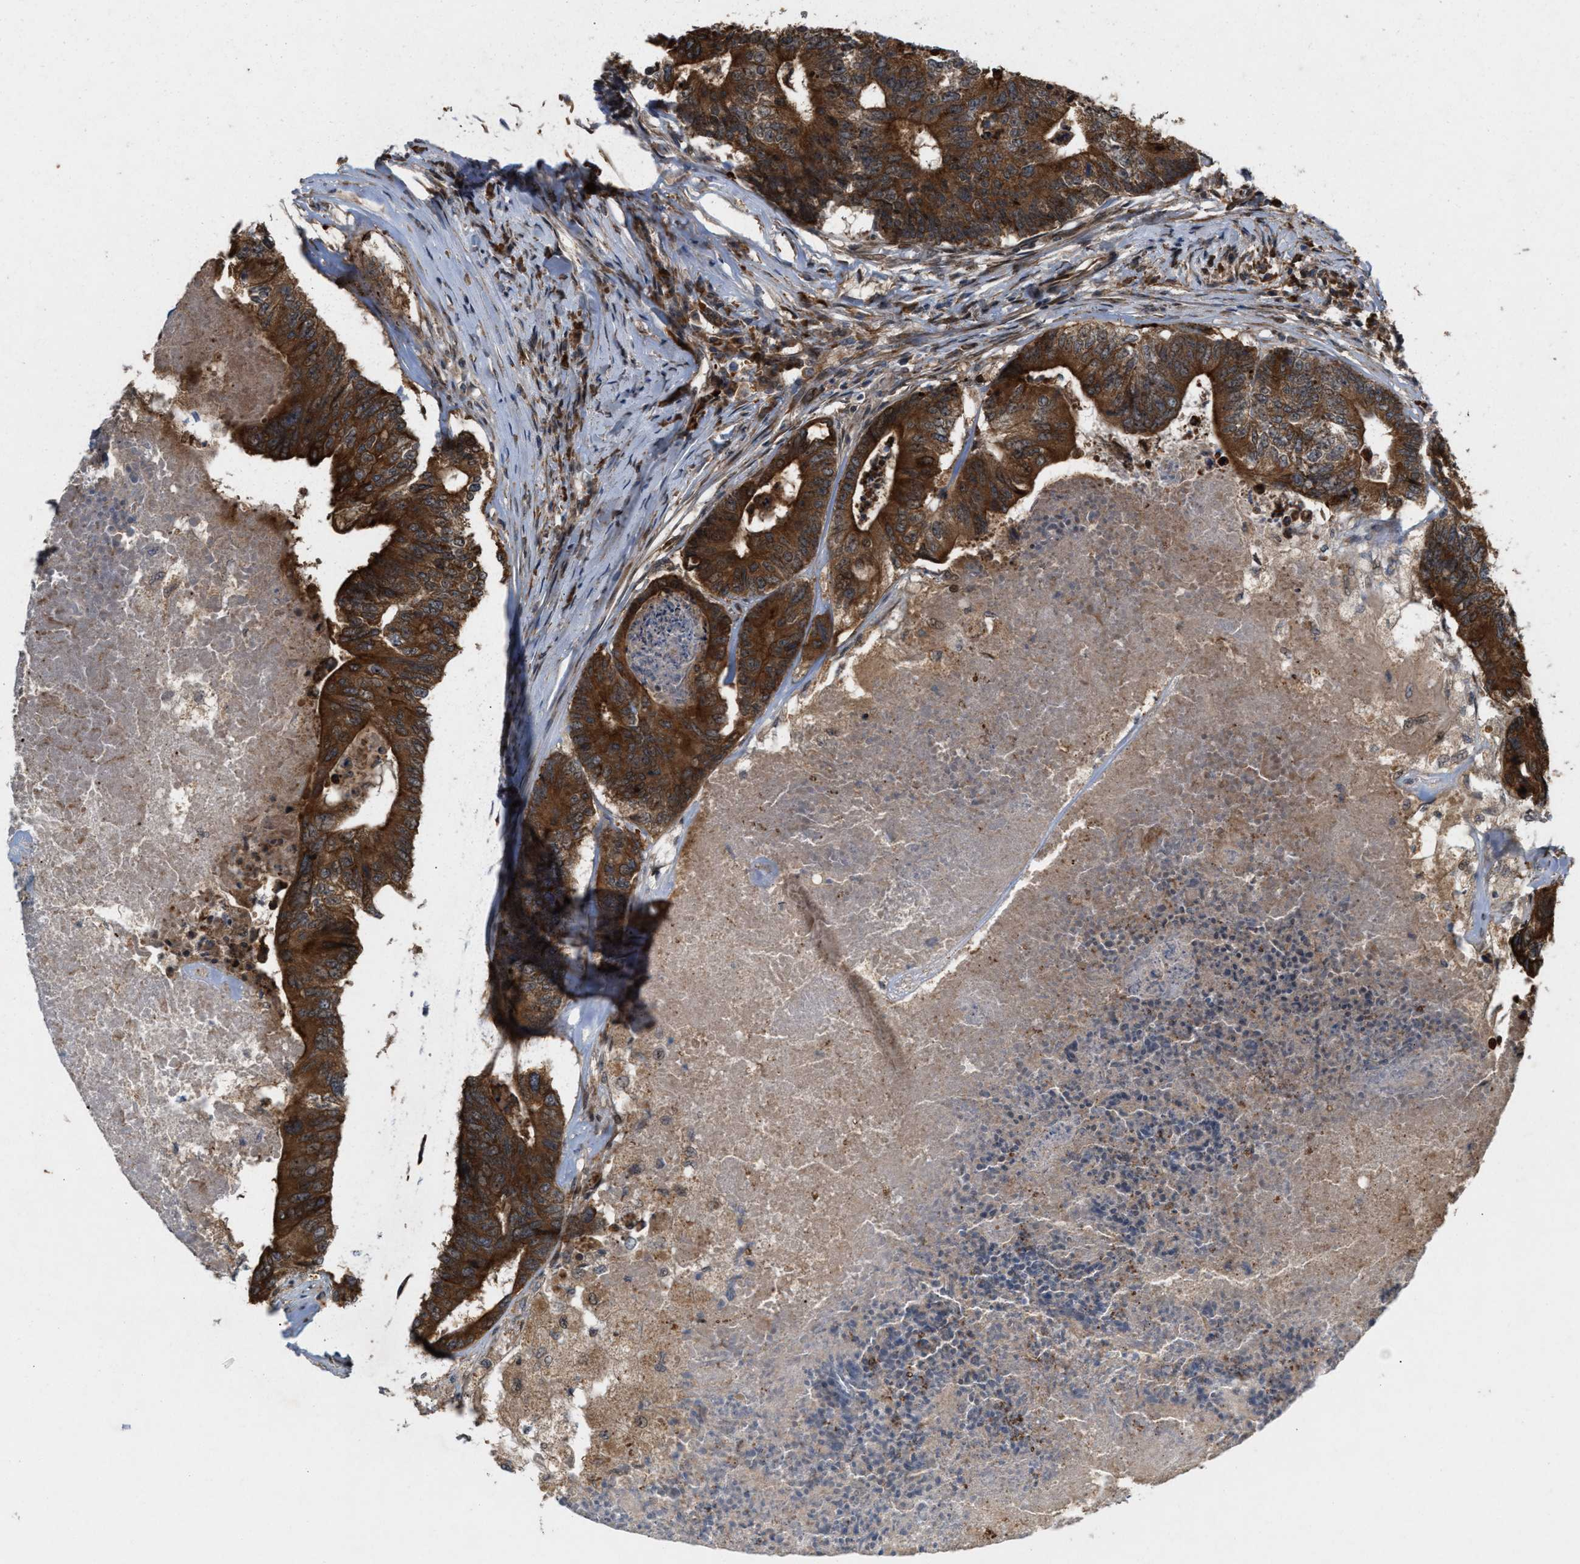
{"staining": {"intensity": "strong", "quantity": ">75%", "location": "cytoplasmic/membranous"}, "tissue": "colorectal cancer", "cell_type": "Tumor cells", "image_type": "cancer", "snomed": [{"axis": "morphology", "description": "Adenocarcinoma, NOS"}, {"axis": "topography", "description": "Colon"}], "caption": "This is an image of immunohistochemistry (IHC) staining of colorectal cancer, which shows strong expression in the cytoplasmic/membranous of tumor cells.", "gene": "MFSD6", "patient": {"sex": "female", "age": 67}}